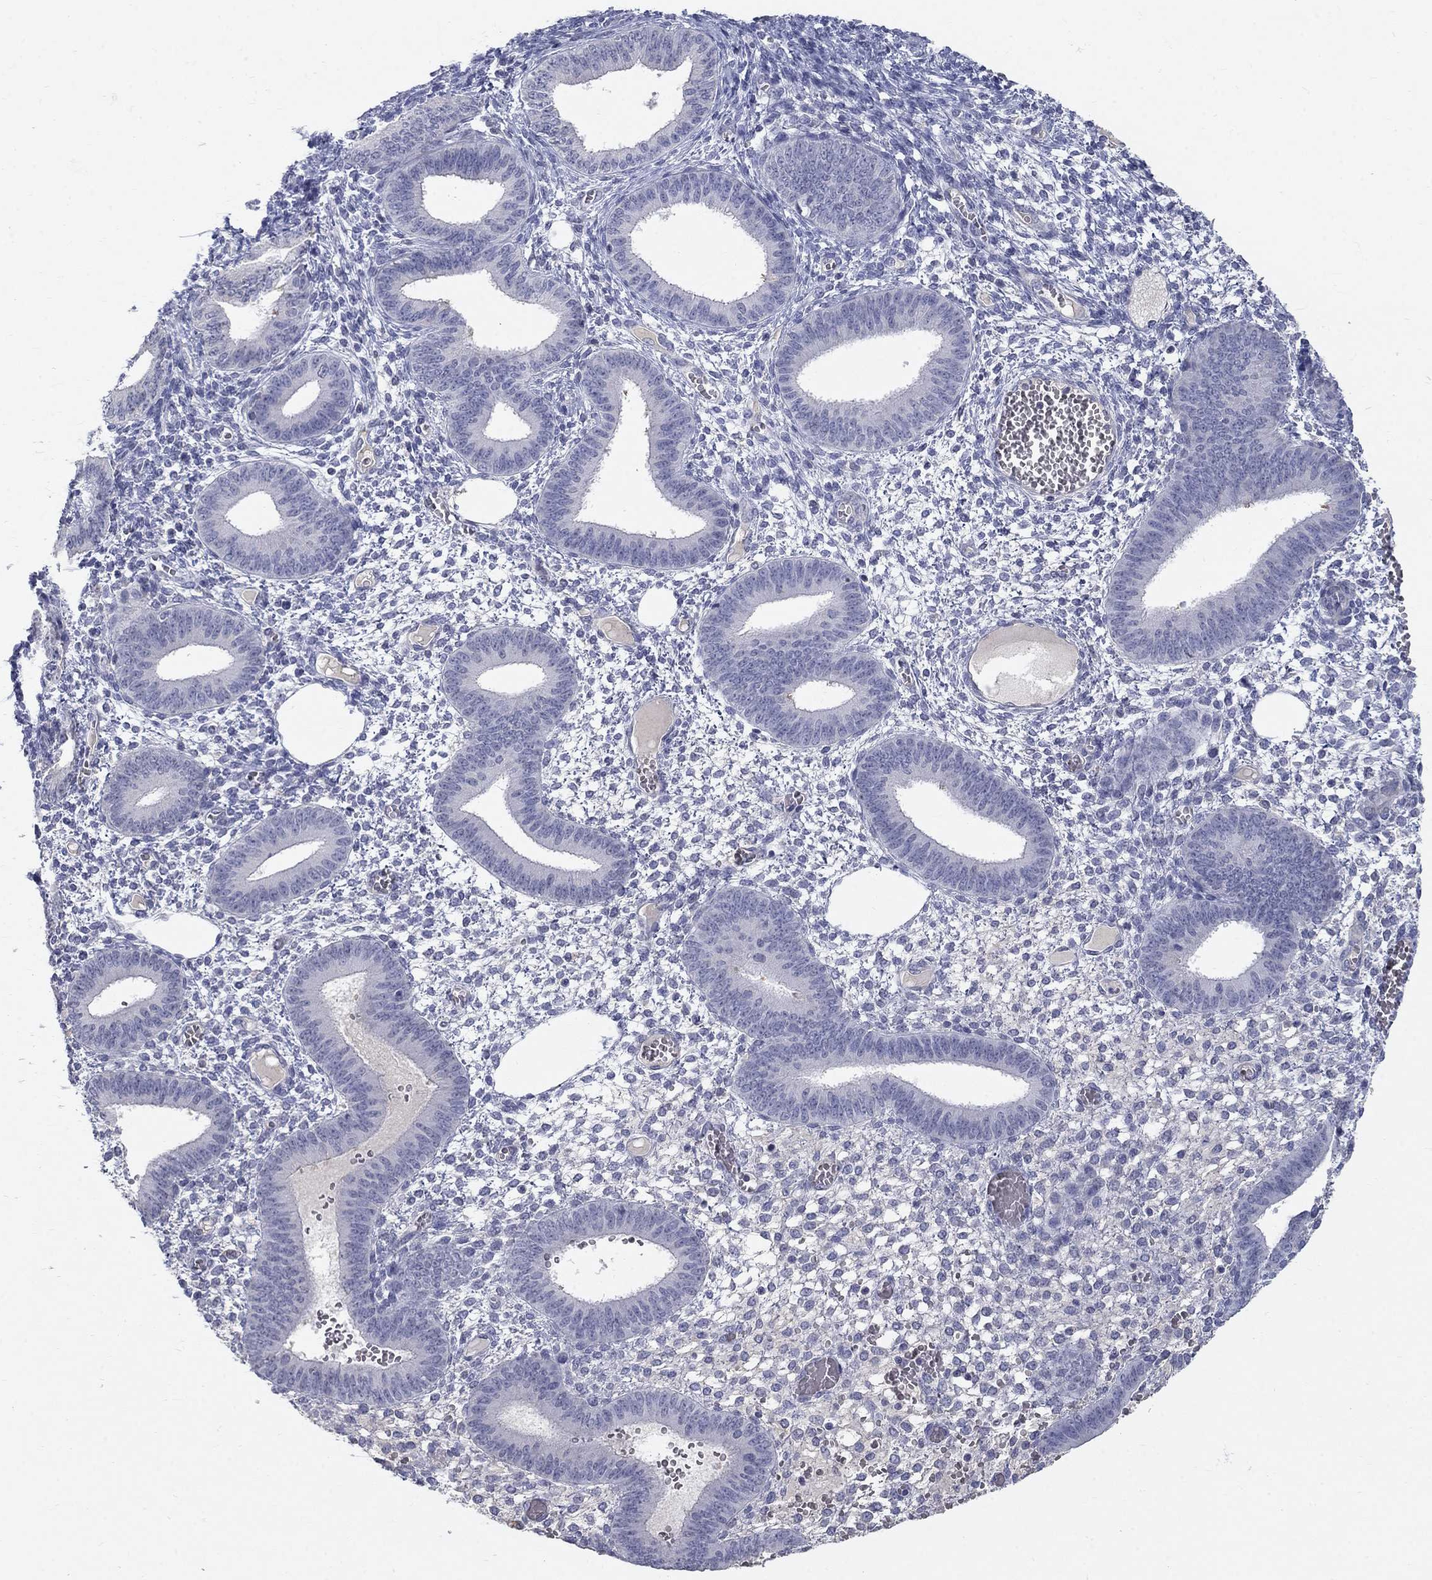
{"staining": {"intensity": "negative", "quantity": "none", "location": "none"}, "tissue": "endometrium", "cell_type": "Cells in endometrial stroma", "image_type": "normal", "snomed": [{"axis": "morphology", "description": "Normal tissue, NOS"}, {"axis": "topography", "description": "Endometrium"}], "caption": "Cells in endometrial stroma are negative for protein expression in benign human endometrium. (DAB IHC visualized using brightfield microscopy, high magnification).", "gene": "PTH1R", "patient": {"sex": "female", "age": 42}}